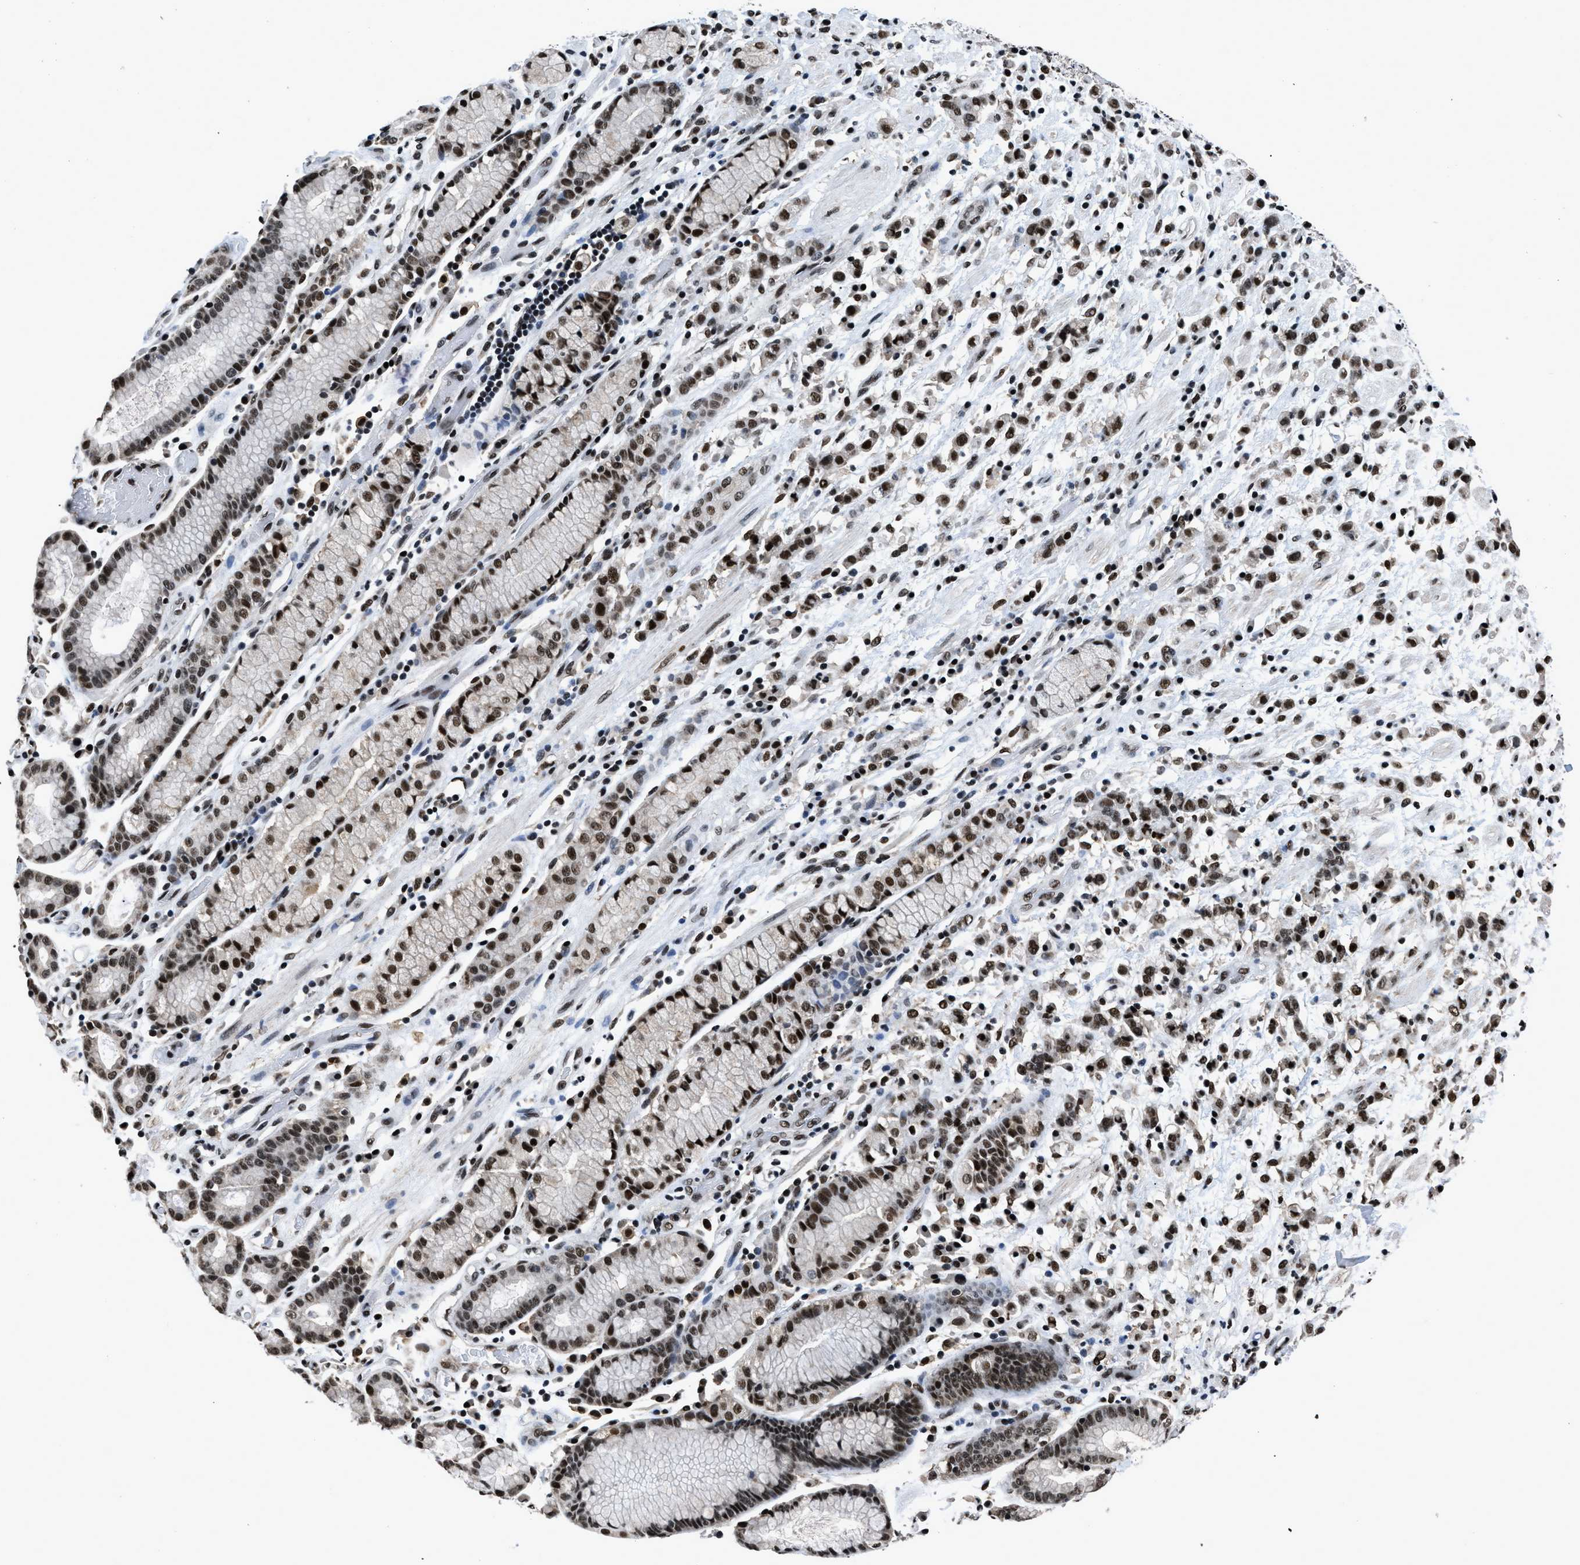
{"staining": {"intensity": "strong", "quantity": ">75%", "location": "nuclear"}, "tissue": "stomach cancer", "cell_type": "Tumor cells", "image_type": "cancer", "snomed": [{"axis": "morphology", "description": "Adenocarcinoma, NOS"}, {"axis": "topography", "description": "Stomach, lower"}], "caption": "A high-resolution photomicrograph shows immunohistochemistry staining of stomach cancer, which displays strong nuclear staining in about >75% of tumor cells.", "gene": "HNRNPH2", "patient": {"sex": "male", "age": 88}}